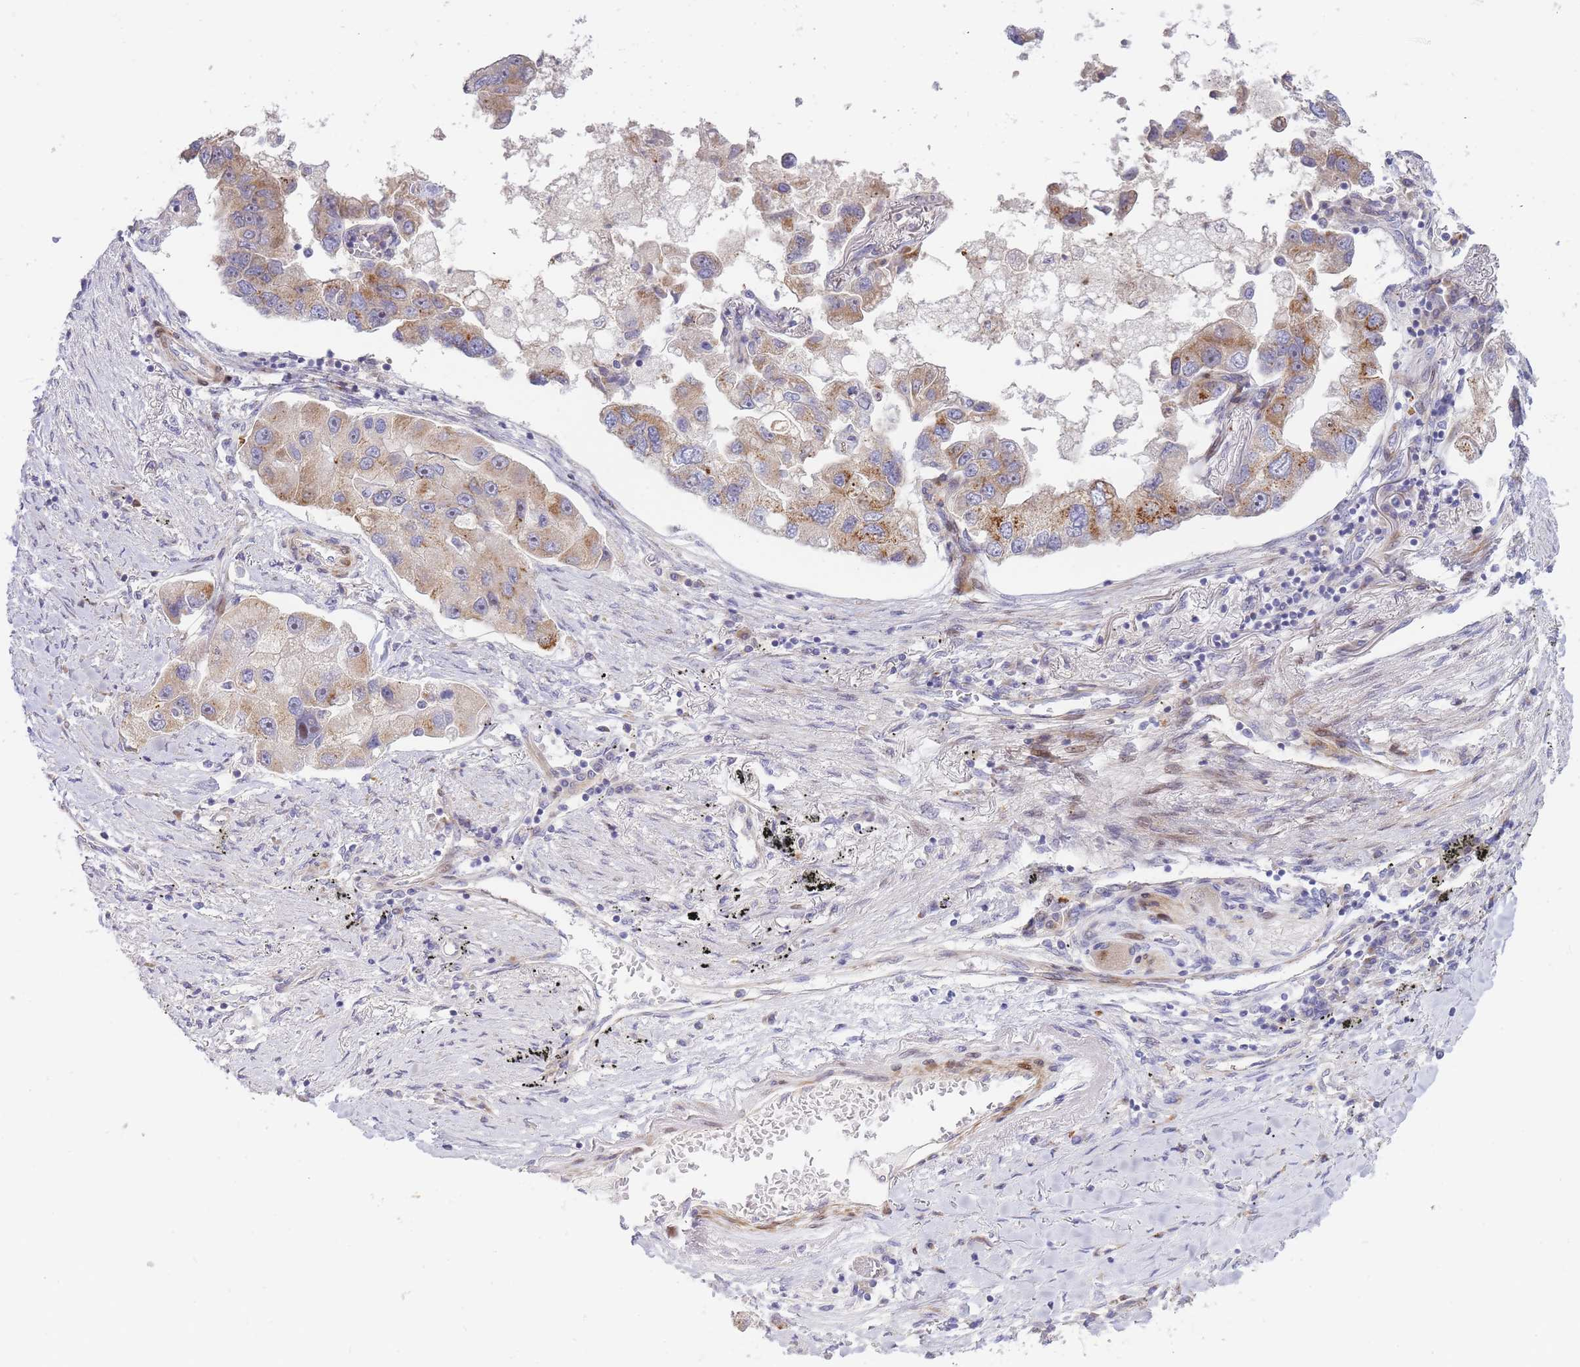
{"staining": {"intensity": "strong", "quantity": "<25%", "location": "cytoplasmic/membranous"}, "tissue": "lung cancer", "cell_type": "Tumor cells", "image_type": "cancer", "snomed": [{"axis": "morphology", "description": "Adenocarcinoma, NOS"}, {"axis": "topography", "description": "Lung"}], "caption": "Immunohistochemical staining of adenocarcinoma (lung) exhibits medium levels of strong cytoplasmic/membranous positivity in about <25% of tumor cells.", "gene": "ATP5MC2", "patient": {"sex": "female", "age": 54}}